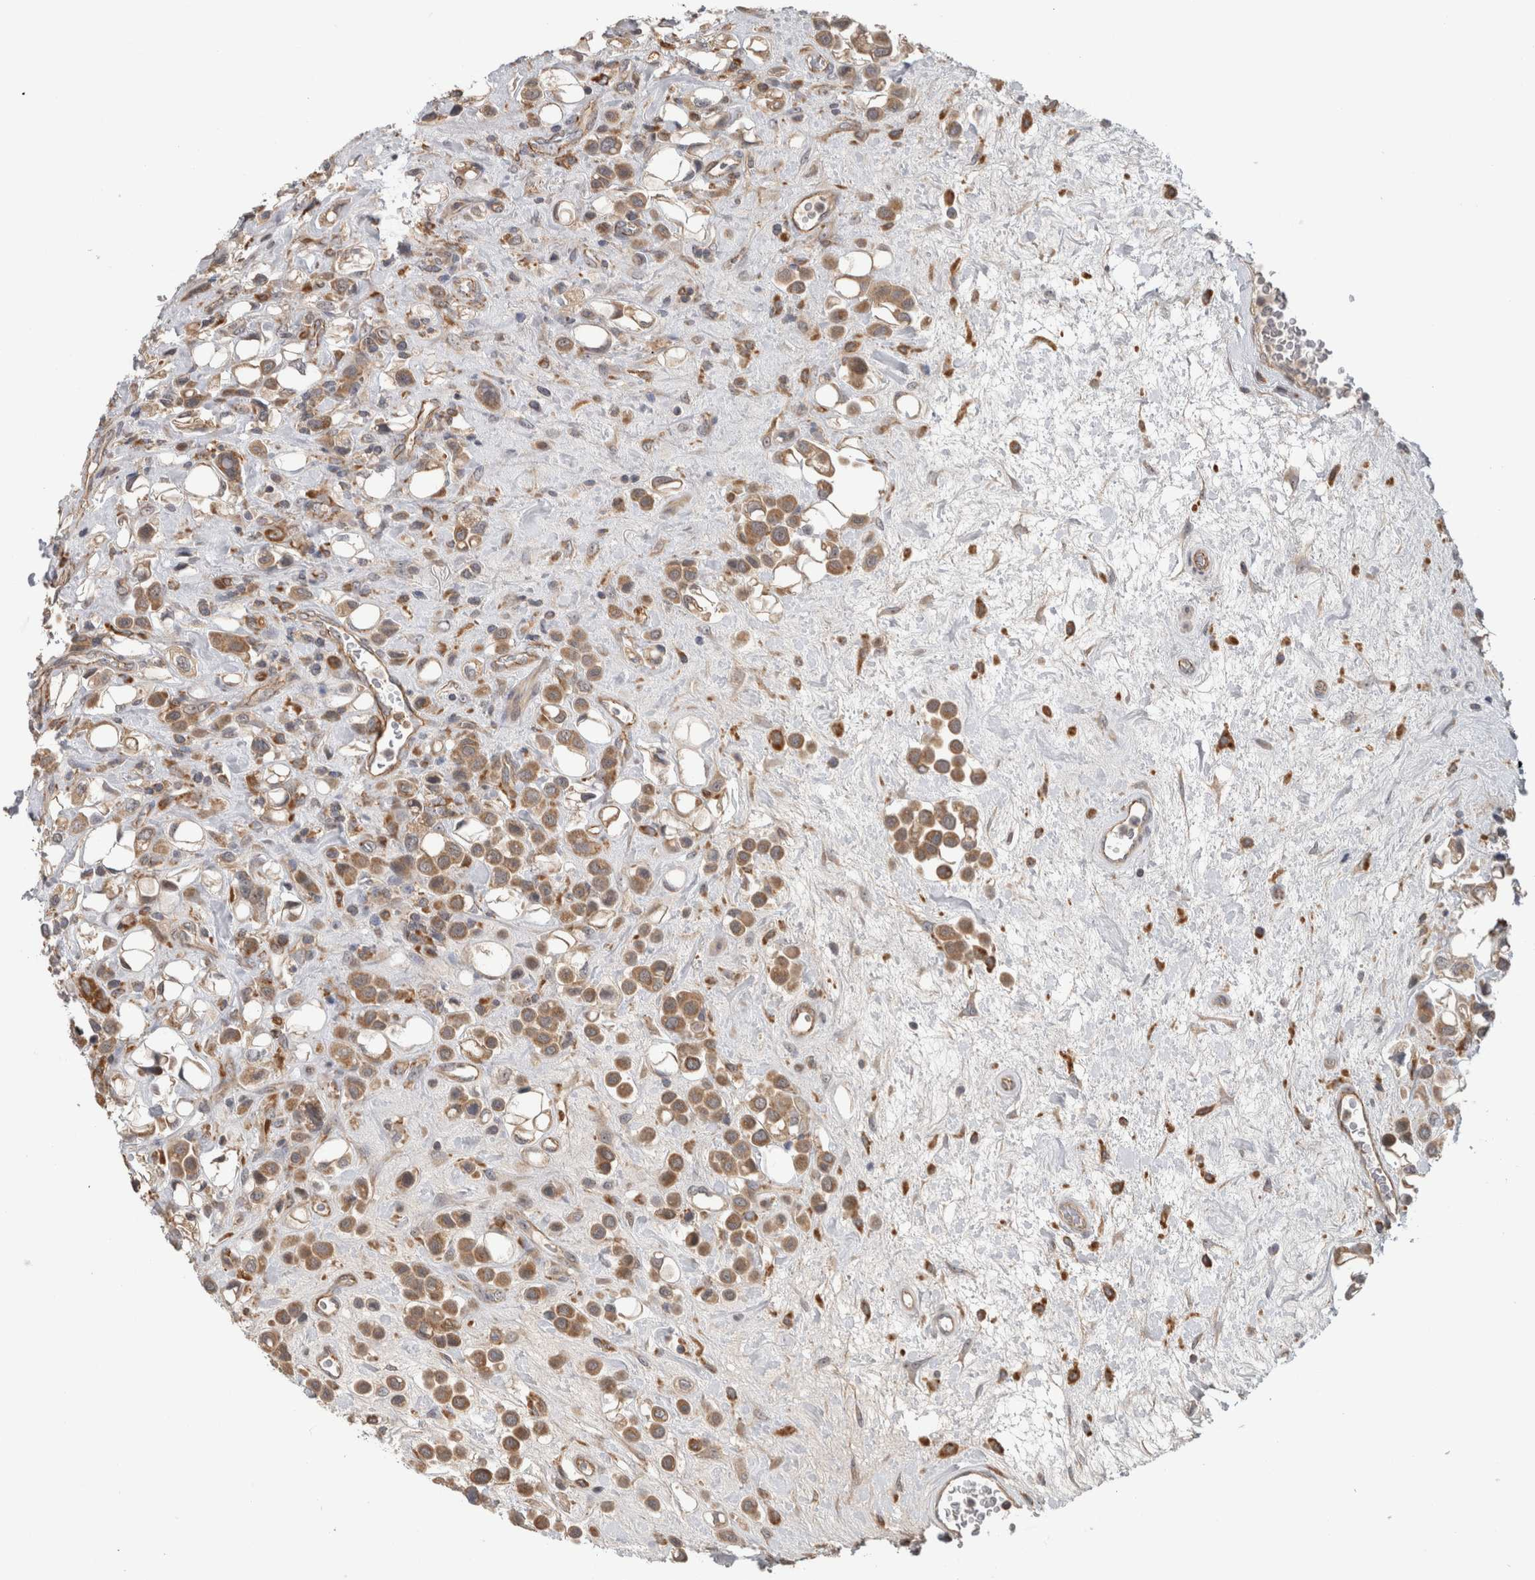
{"staining": {"intensity": "moderate", "quantity": ">75%", "location": "cytoplasmic/membranous"}, "tissue": "urothelial cancer", "cell_type": "Tumor cells", "image_type": "cancer", "snomed": [{"axis": "morphology", "description": "Urothelial carcinoma, High grade"}, {"axis": "topography", "description": "Urinary bladder"}], "caption": "Urothelial cancer stained with a protein marker exhibits moderate staining in tumor cells.", "gene": "ADGRL3", "patient": {"sex": "male", "age": 50}}